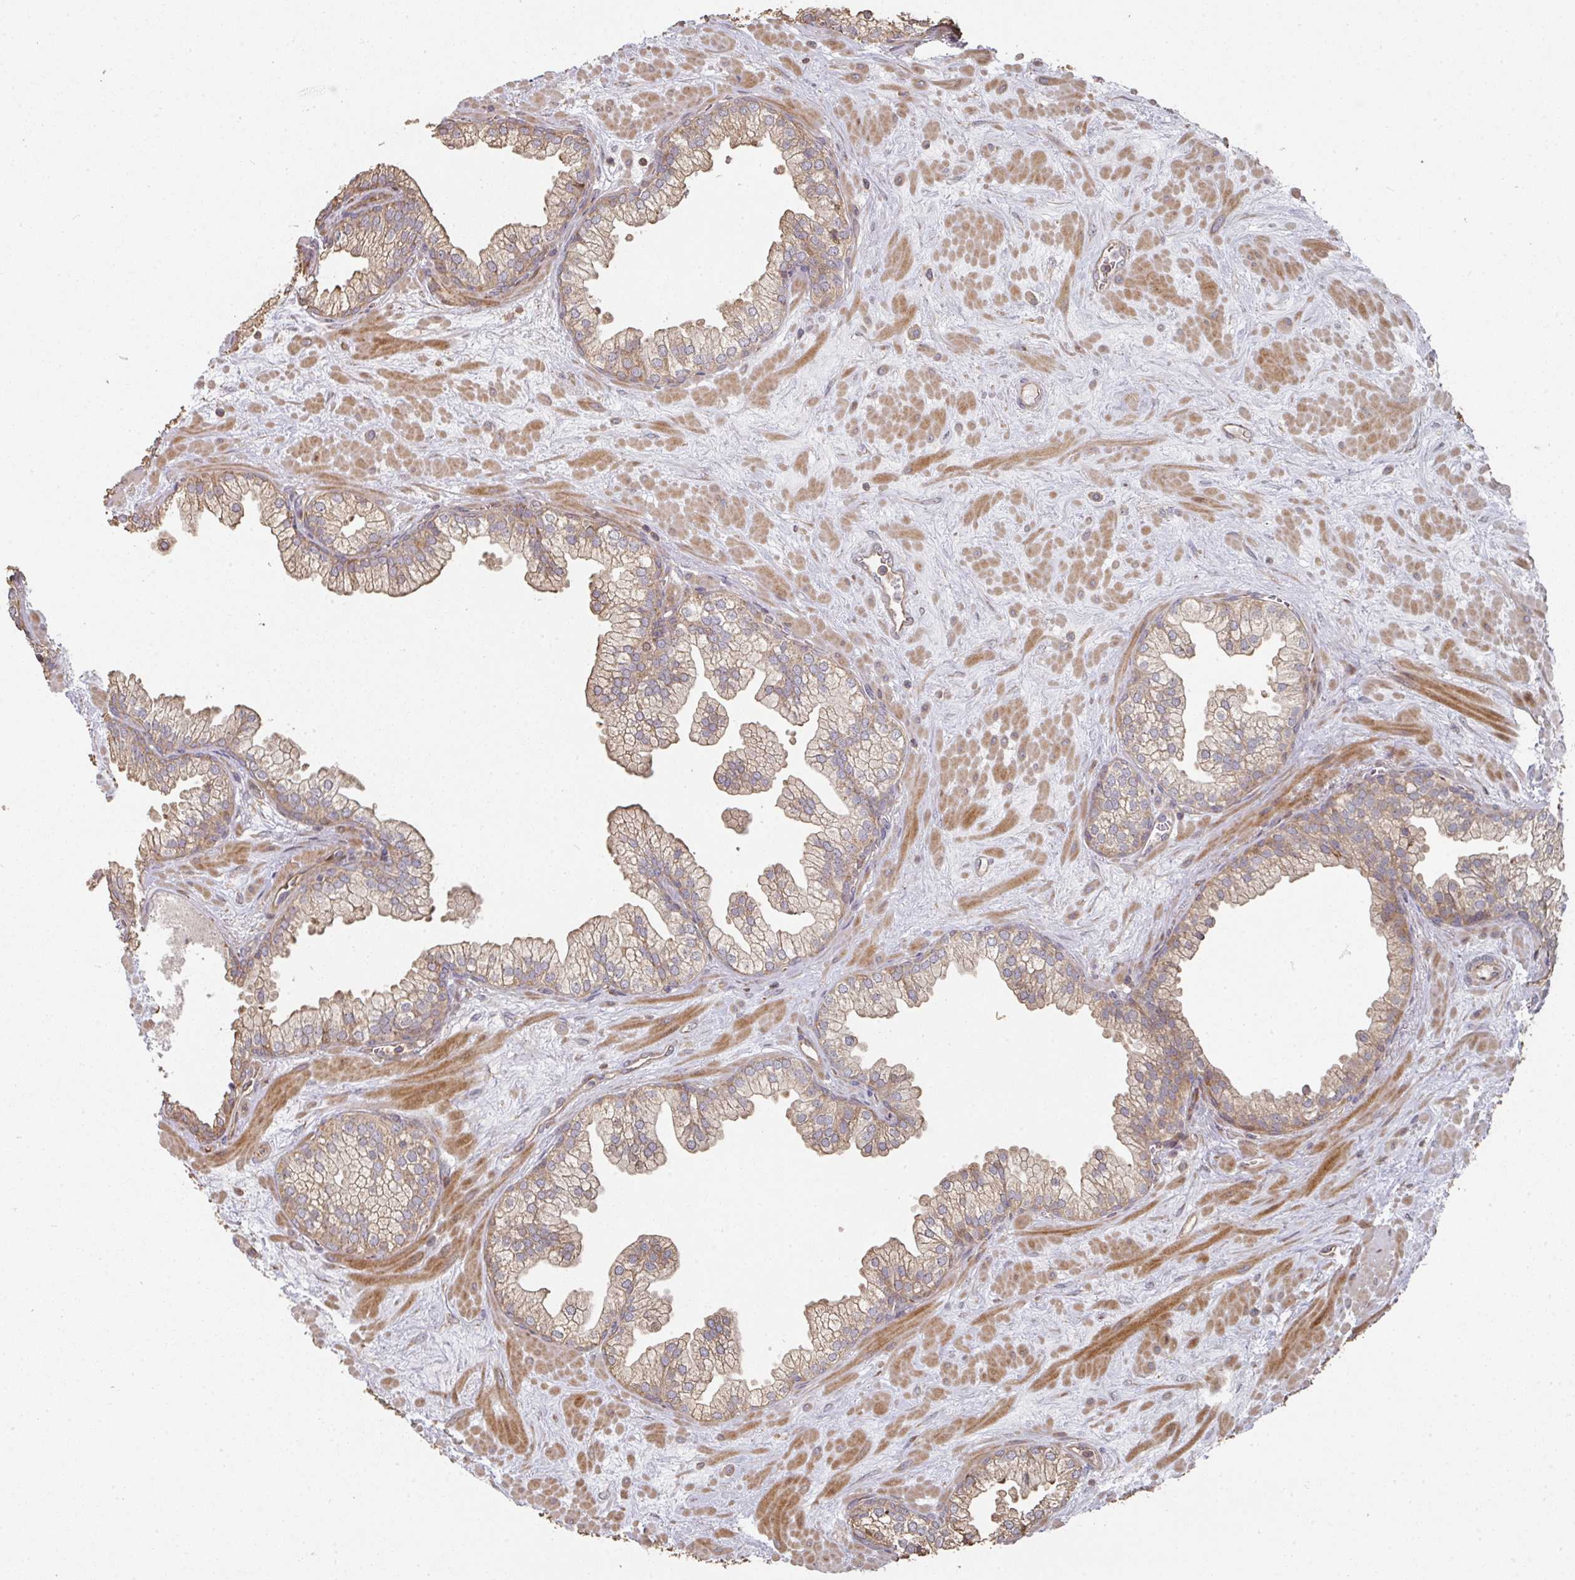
{"staining": {"intensity": "moderate", "quantity": ">75%", "location": "cytoplasmic/membranous"}, "tissue": "prostate", "cell_type": "Glandular cells", "image_type": "normal", "snomed": [{"axis": "morphology", "description": "Normal tissue, NOS"}, {"axis": "topography", "description": "Prostate"}, {"axis": "topography", "description": "Peripheral nerve tissue"}], "caption": "Immunohistochemistry photomicrograph of unremarkable human prostate stained for a protein (brown), which displays medium levels of moderate cytoplasmic/membranous positivity in approximately >75% of glandular cells.", "gene": "CA7", "patient": {"sex": "male", "age": 61}}